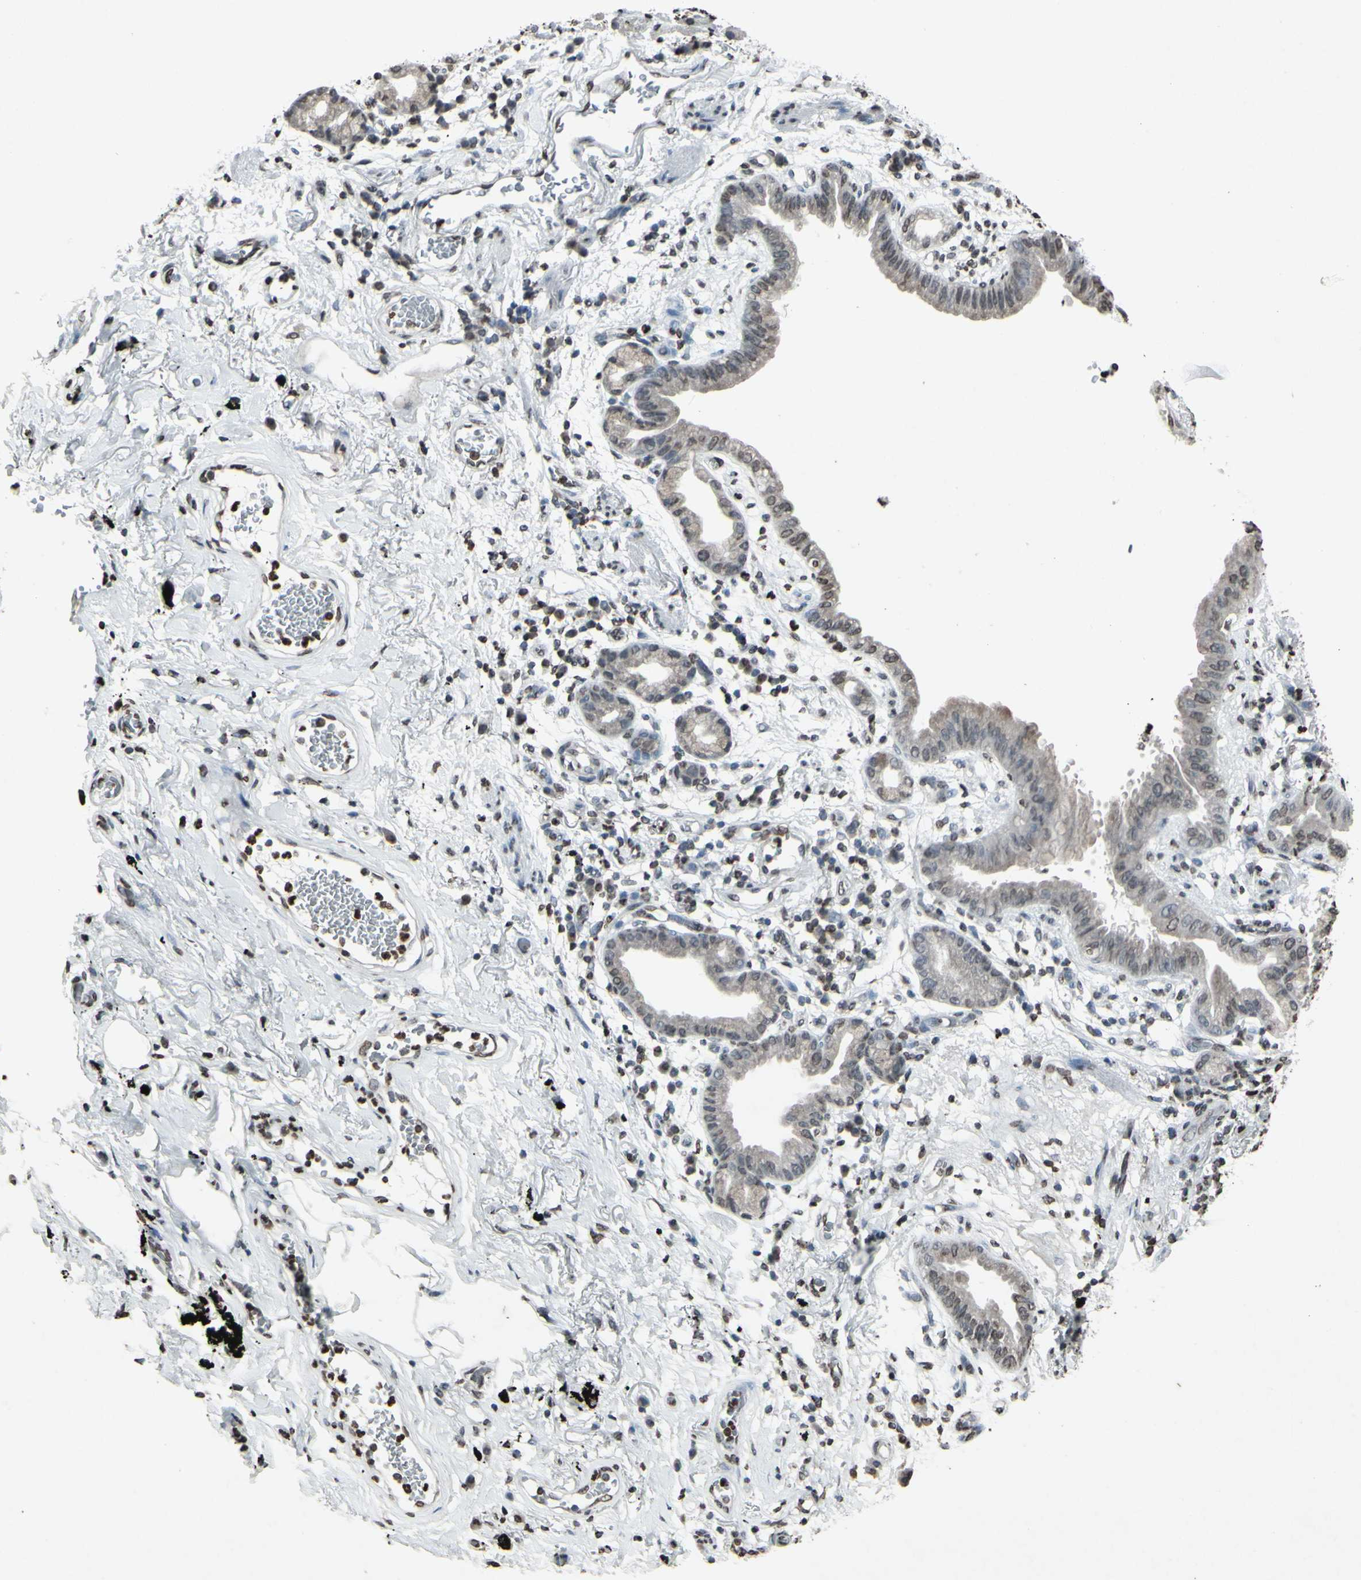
{"staining": {"intensity": "weak", "quantity": ">75%", "location": "cytoplasmic/membranous"}, "tissue": "lung cancer", "cell_type": "Tumor cells", "image_type": "cancer", "snomed": [{"axis": "morphology", "description": "Adenocarcinoma, NOS"}, {"axis": "topography", "description": "Lung"}], "caption": "Tumor cells reveal low levels of weak cytoplasmic/membranous staining in about >75% of cells in lung cancer (adenocarcinoma). The staining is performed using DAB brown chromogen to label protein expression. The nuclei are counter-stained blue using hematoxylin.", "gene": "CD79B", "patient": {"sex": "female", "age": 70}}